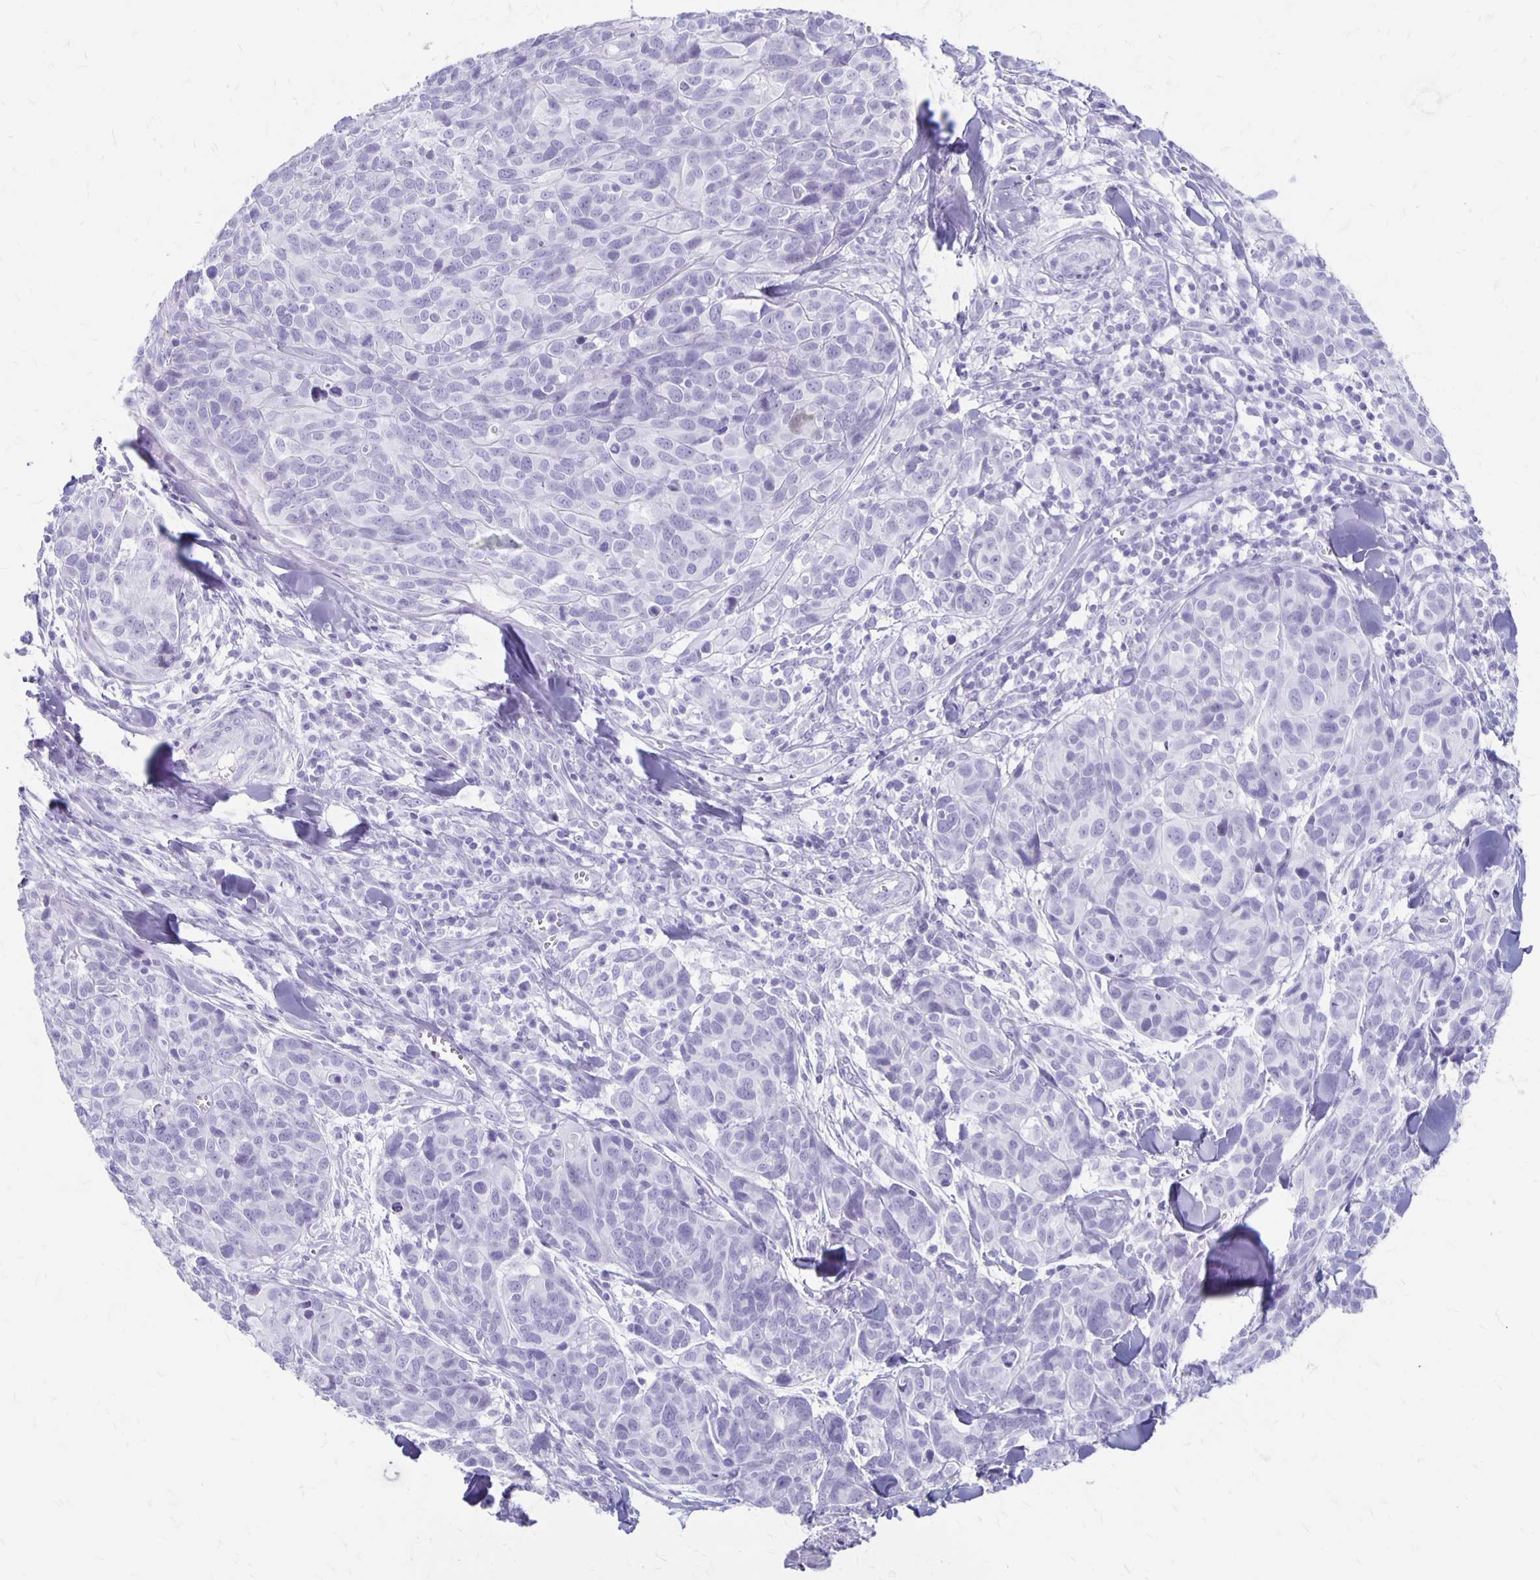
{"staining": {"intensity": "negative", "quantity": "none", "location": "none"}, "tissue": "melanoma", "cell_type": "Tumor cells", "image_type": "cancer", "snomed": [{"axis": "morphology", "description": "Malignant melanoma, NOS"}, {"axis": "topography", "description": "Skin"}], "caption": "High power microscopy histopathology image of an immunohistochemistry (IHC) histopathology image of melanoma, revealing no significant positivity in tumor cells.", "gene": "MAGEC2", "patient": {"sex": "male", "age": 51}}